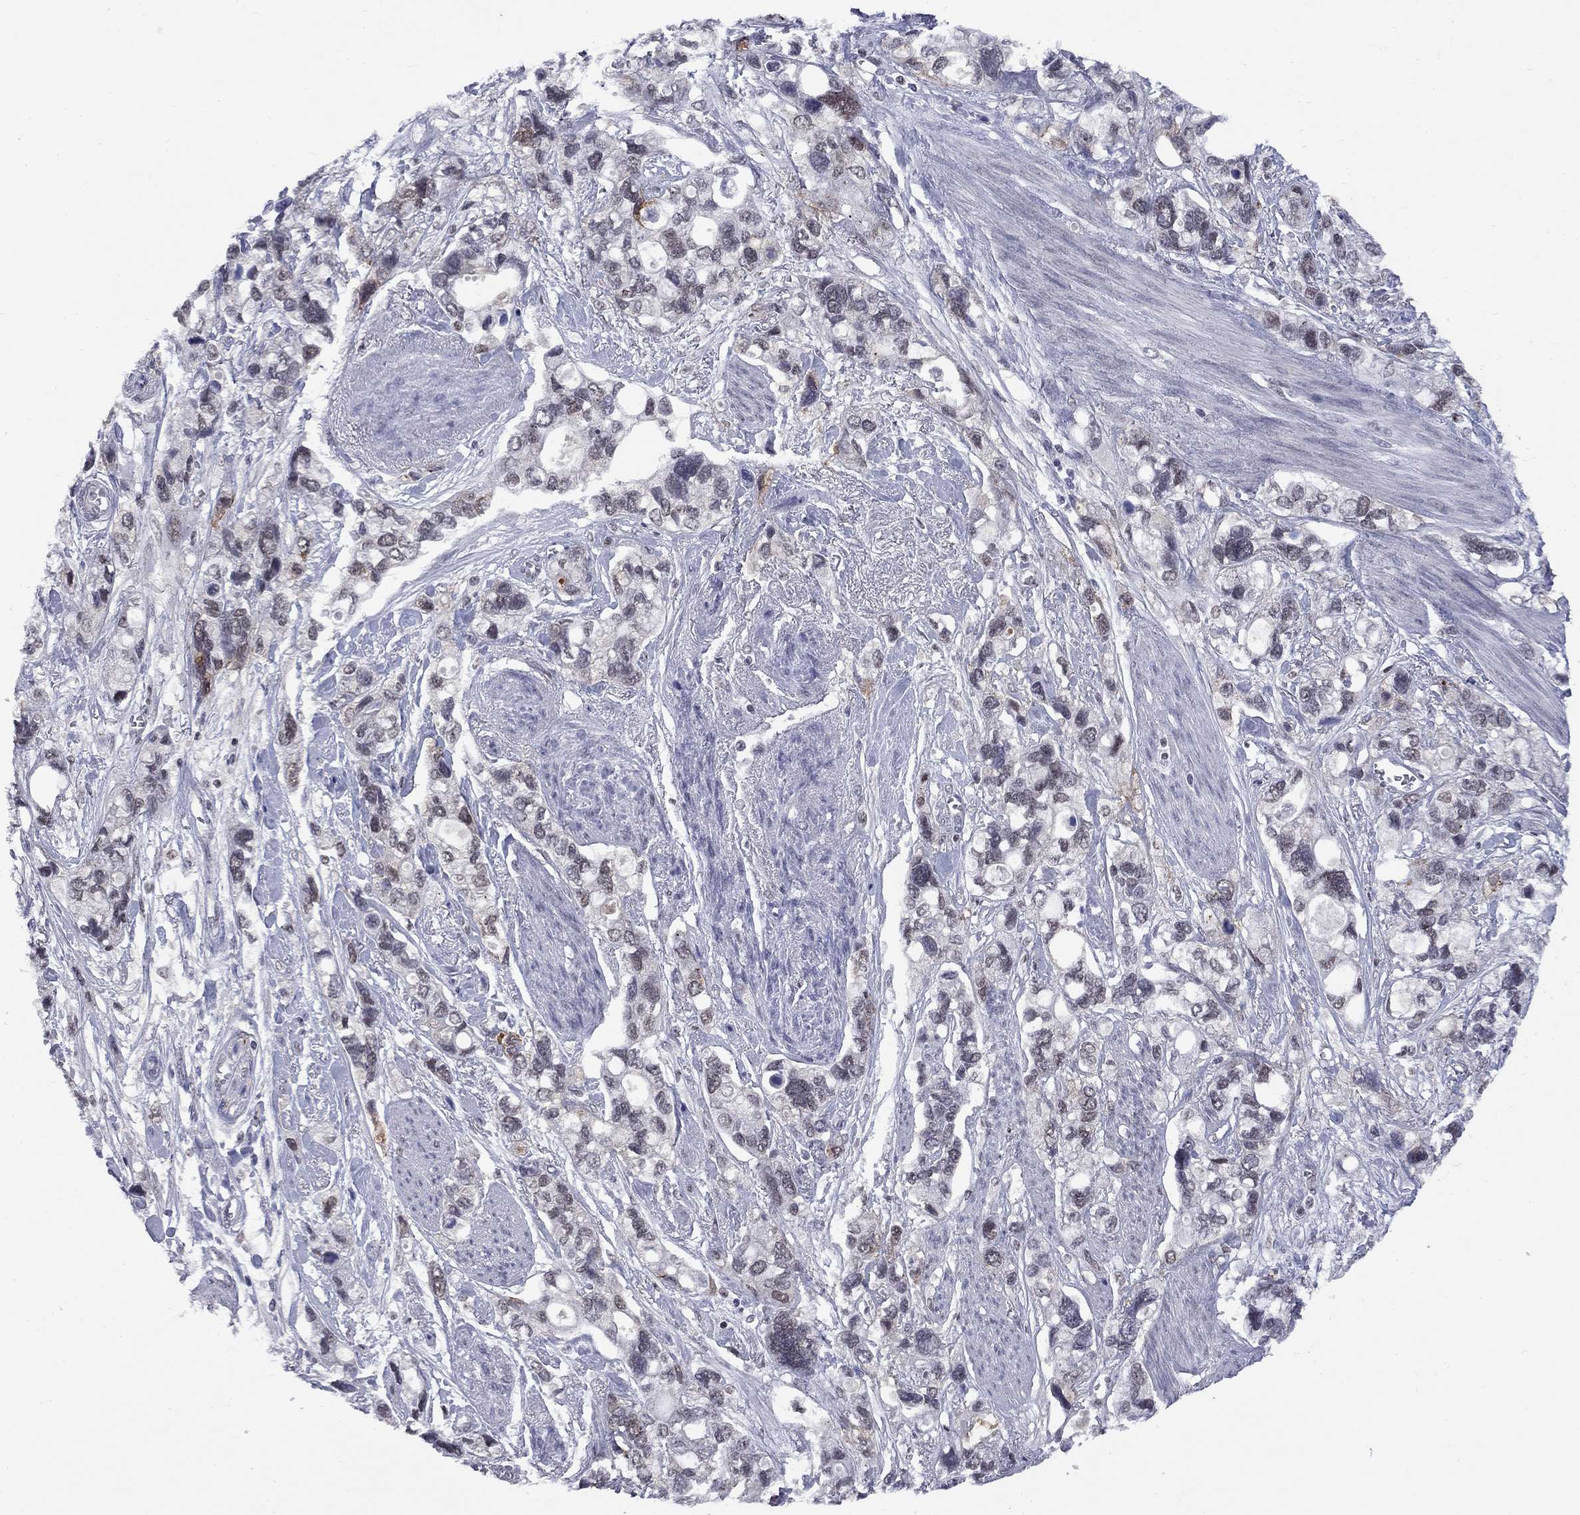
{"staining": {"intensity": "weak", "quantity": "25%-75%", "location": "nuclear"}, "tissue": "stomach cancer", "cell_type": "Tumor cells", "image_type": "cancer", "snomed": [{"axis": "morphology", "description": "Adenocarcinoma, NOS"}, {"axis": "topography", "description": "Stomach, upper"}], "caption": "High-magnification brightfield microscopy of stomach cancer (adenocarcinoma) stained with DAB (3,3'-diaminobenzidine) (brown) and counterstained with hematoxylin (blue). tumor cells exhibit weak nuclear expression is appreciated in about25%-75% of cells. The staining was performed using DAB, with brown indicating positive protein expression. Nuclei are stained blue with hematoxylin.", "gene": "TAF9", "patient": {"sex": "female", "age": 81}}